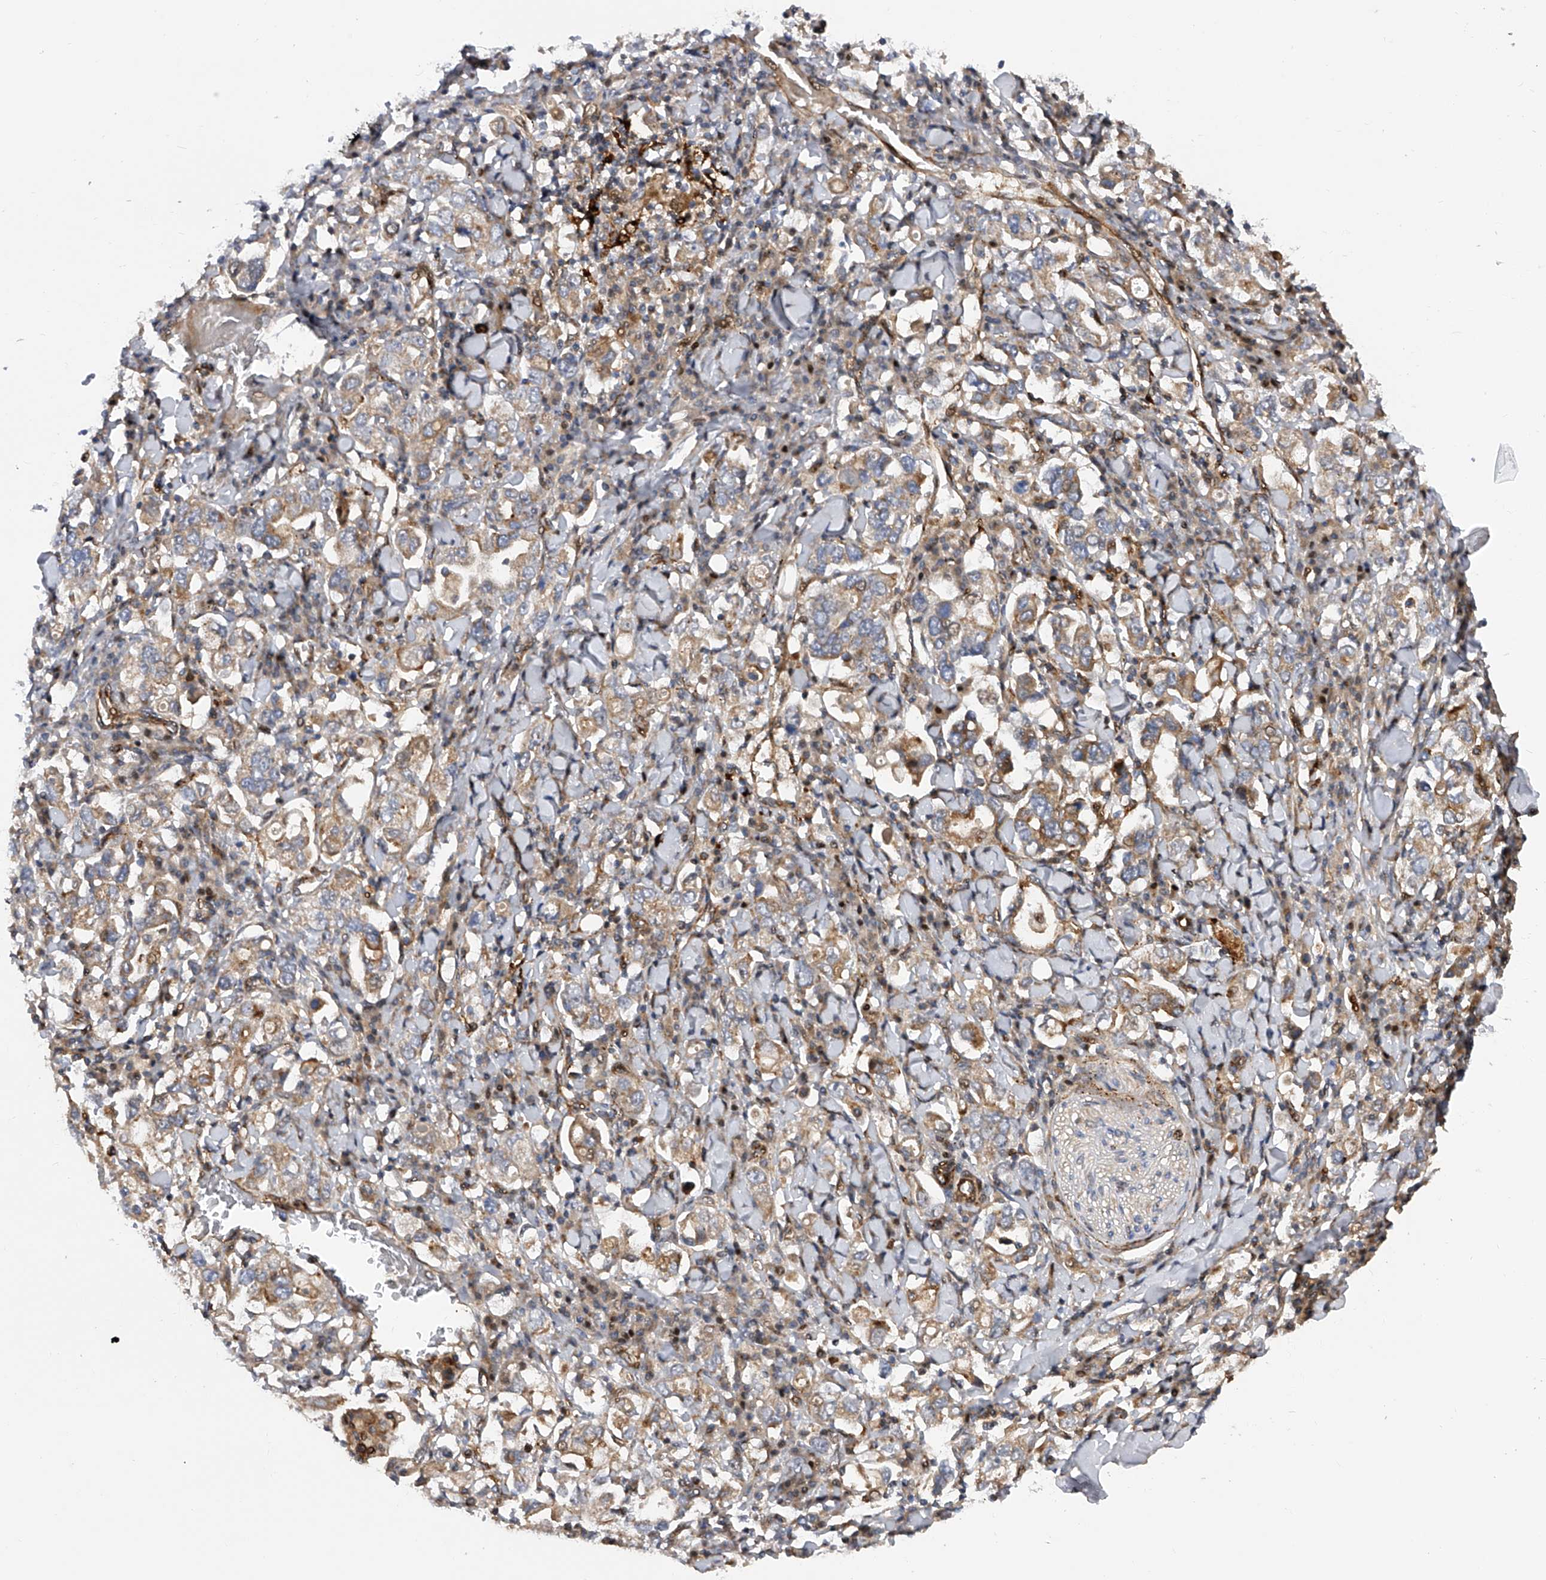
{"staining": {"intensity": "moderate", "quantity": ">75%", "location": "cytoplasmic/membranous"}, "tissue": "stomach cancer", "cell_type": "Tumor cells", "image_type": "cancer", "snomed": [{"axis": "morphology", "description": "Adenocarcinoma, NOS"}, {"axis": "topography", "description": "Stomach, upper"}], "caption": "Moderate cytoplasmic/membranous protein expression is seen in about >75% of tumor cells in stomach adenocarcinoma. (DAB = brown stain, brightfield microscopy at high magnification).", "gene": "PDSS2", "patient": {"sex": "male", "age": 62}}